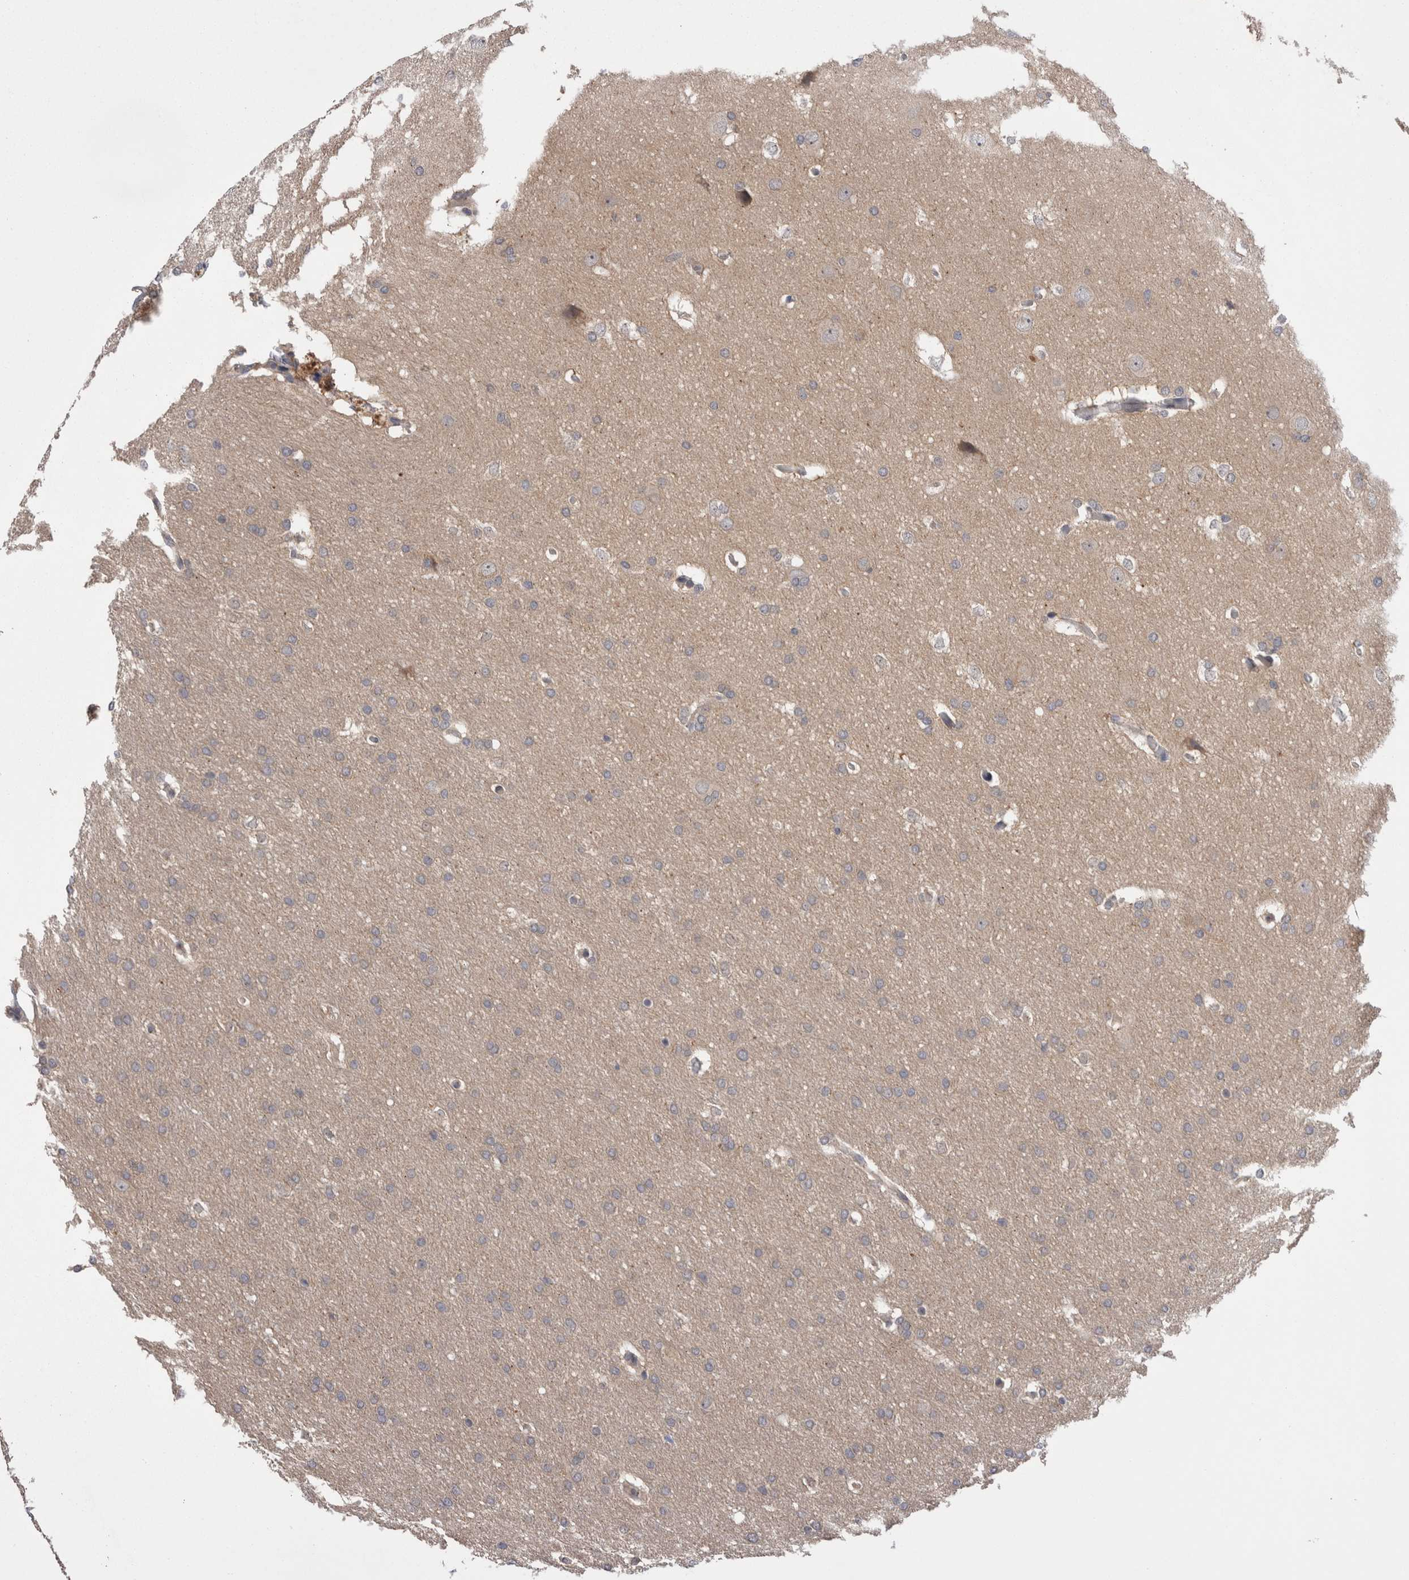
{"staining": {"intensity": "negative", "quantity": "none", "location": "none"}, "tissue": "glioma", "cell_type": "Tumor cells", "image_type": "cancer", "snomed": [{"axis": "morphology", "description": "Glioma, malignant, Low grade"}, {"axis": "topography", "description": "Brain"}], "caption": "Tumor cells are negative for brown protein staining in low-grade glioma (malignant). (Brightfield microscopy of DAB immunohistochemistry at high magnification).", "gene": "DCTN6", "patient": {"sex": "female", "age": 37}}